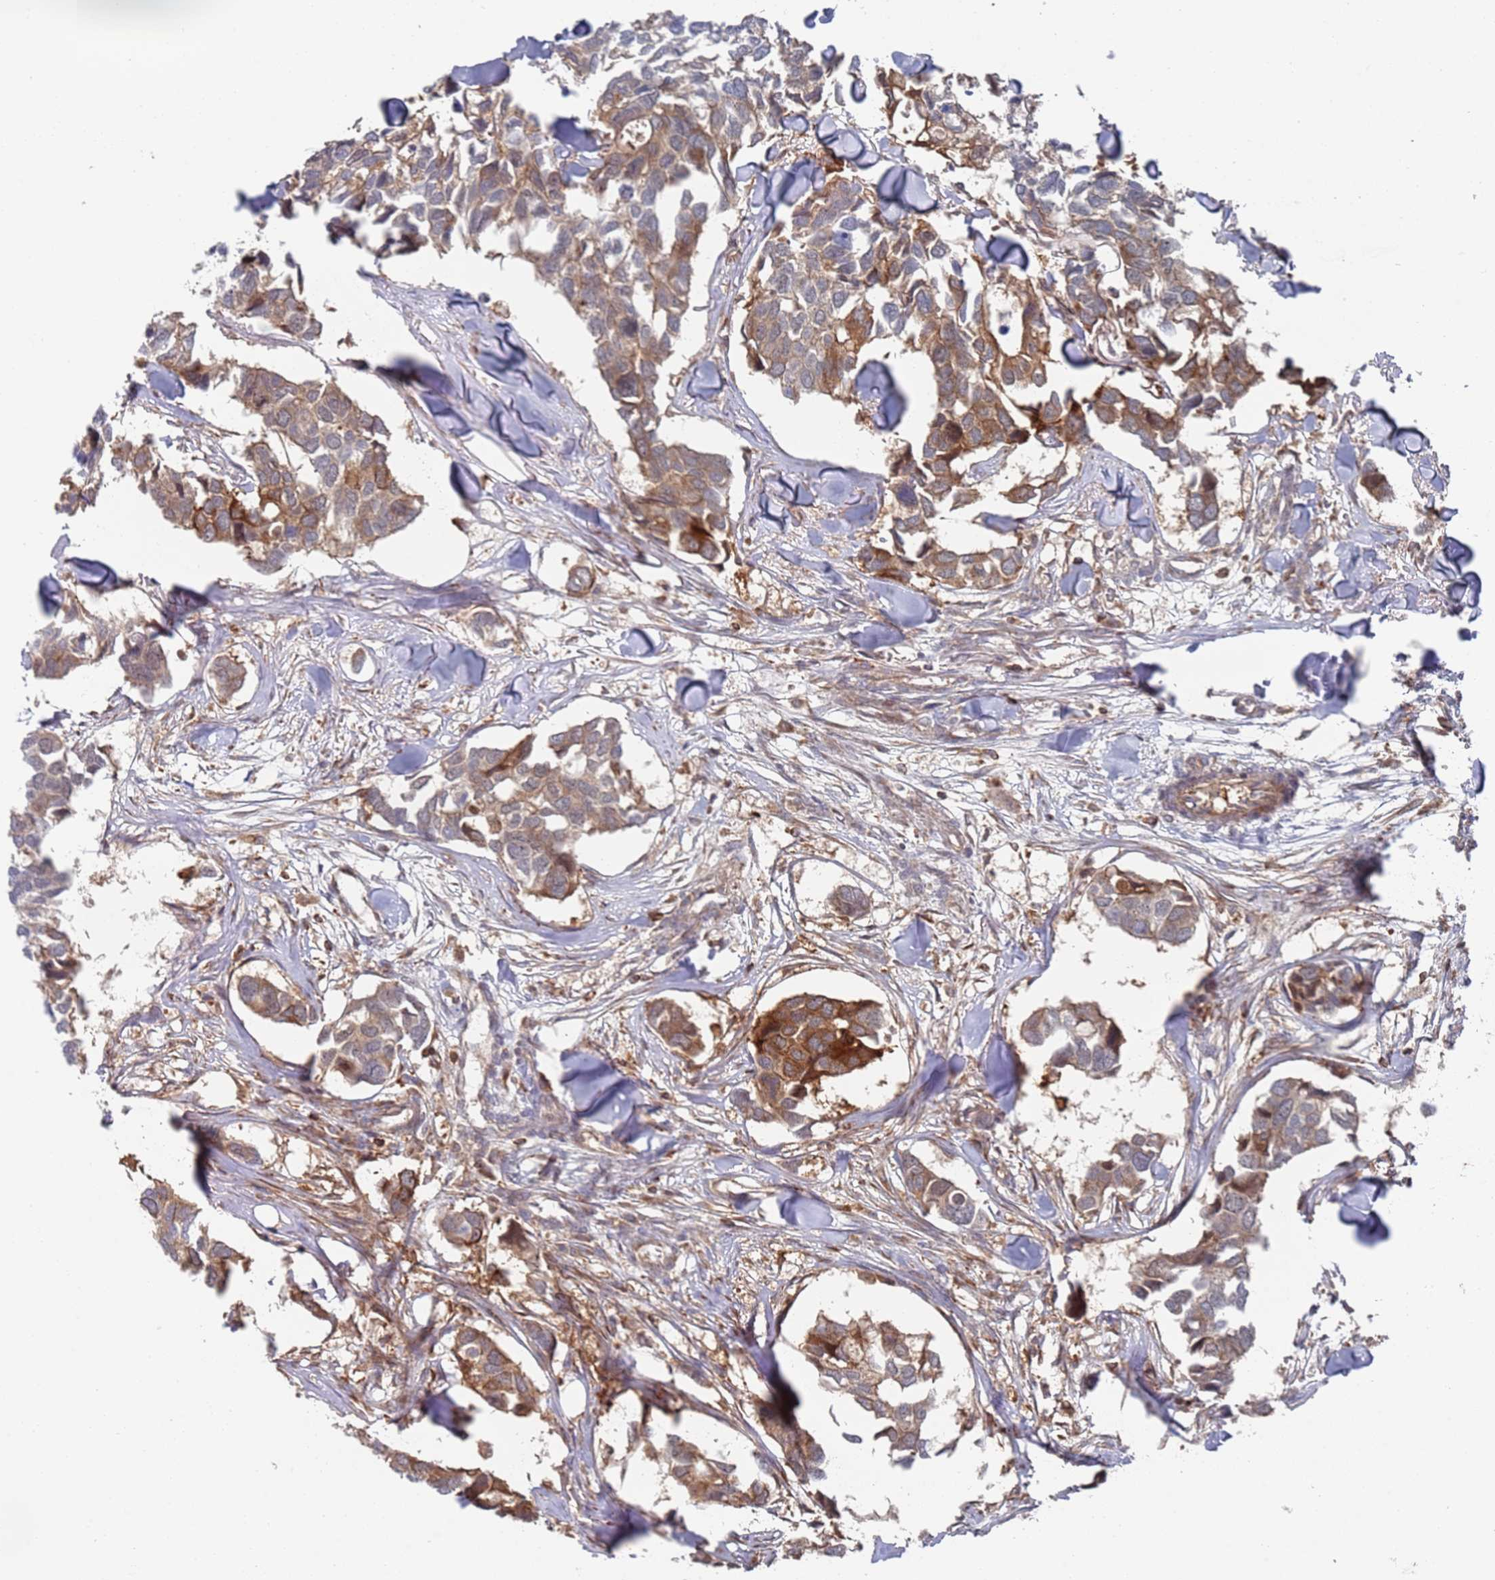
{"staining": {"intensity": "strong", "quantity": "<25%", "location": "cytoplasmic/membranous"}, "tissue": "breast cancer", "cell_type": "Tumor cells", "image_type": "cancer", "snomed": [{"axis": "morphology", "description": "Duct carcinoma"}, {"axis": "topography", "description": "Breast"}], "caption": "The photomicrograph shows immunohistochemical staining of breast cancer. There is strong cytoplasmic/membranous staining is identified in approximately <25% of tumor cells. (DAB (3,3'-diaminobenzidine) IHC with brightfield microscopy, high magnification).", "gene": "DDX60", "patient": {"sex": "female", "age": 83}}